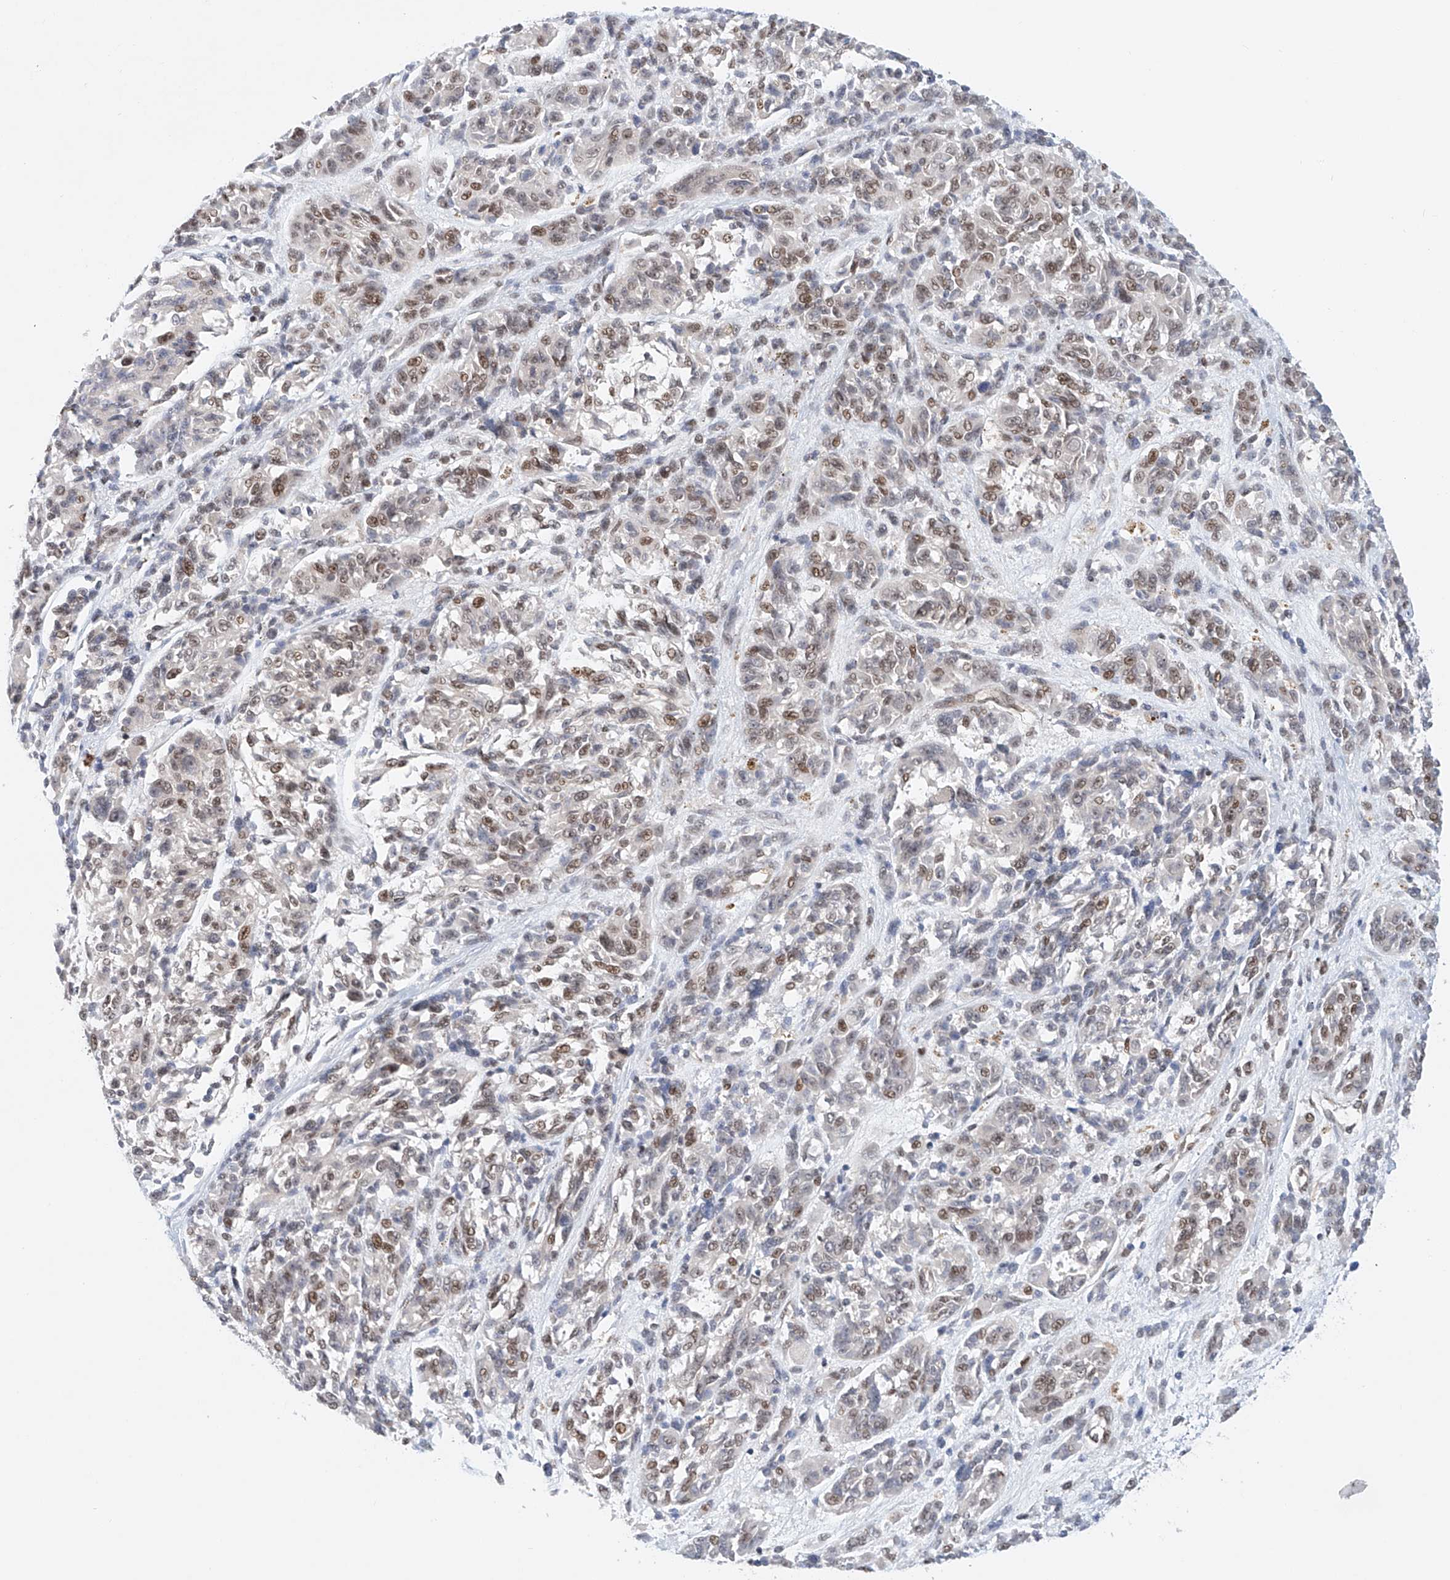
{"staining": {"intensity": "moderate", "quantity": ">75%", "location": "nuclear"}, "tissue": "melanoma", "cell_type": "Tumor cells", "image_type": "cancer", "snomed": [{"axis": "morphology", "description": "Malignant melanoma, NOS"}, {"axis": "topography", "description": "Skin"}], "caption": "Melanoma stained with a brown dye exhibits moderate nuclear positive expression in about >75% of tumor cells.", "gene": "ZNF470", "patient": {"sex": "male", "age": 53}}